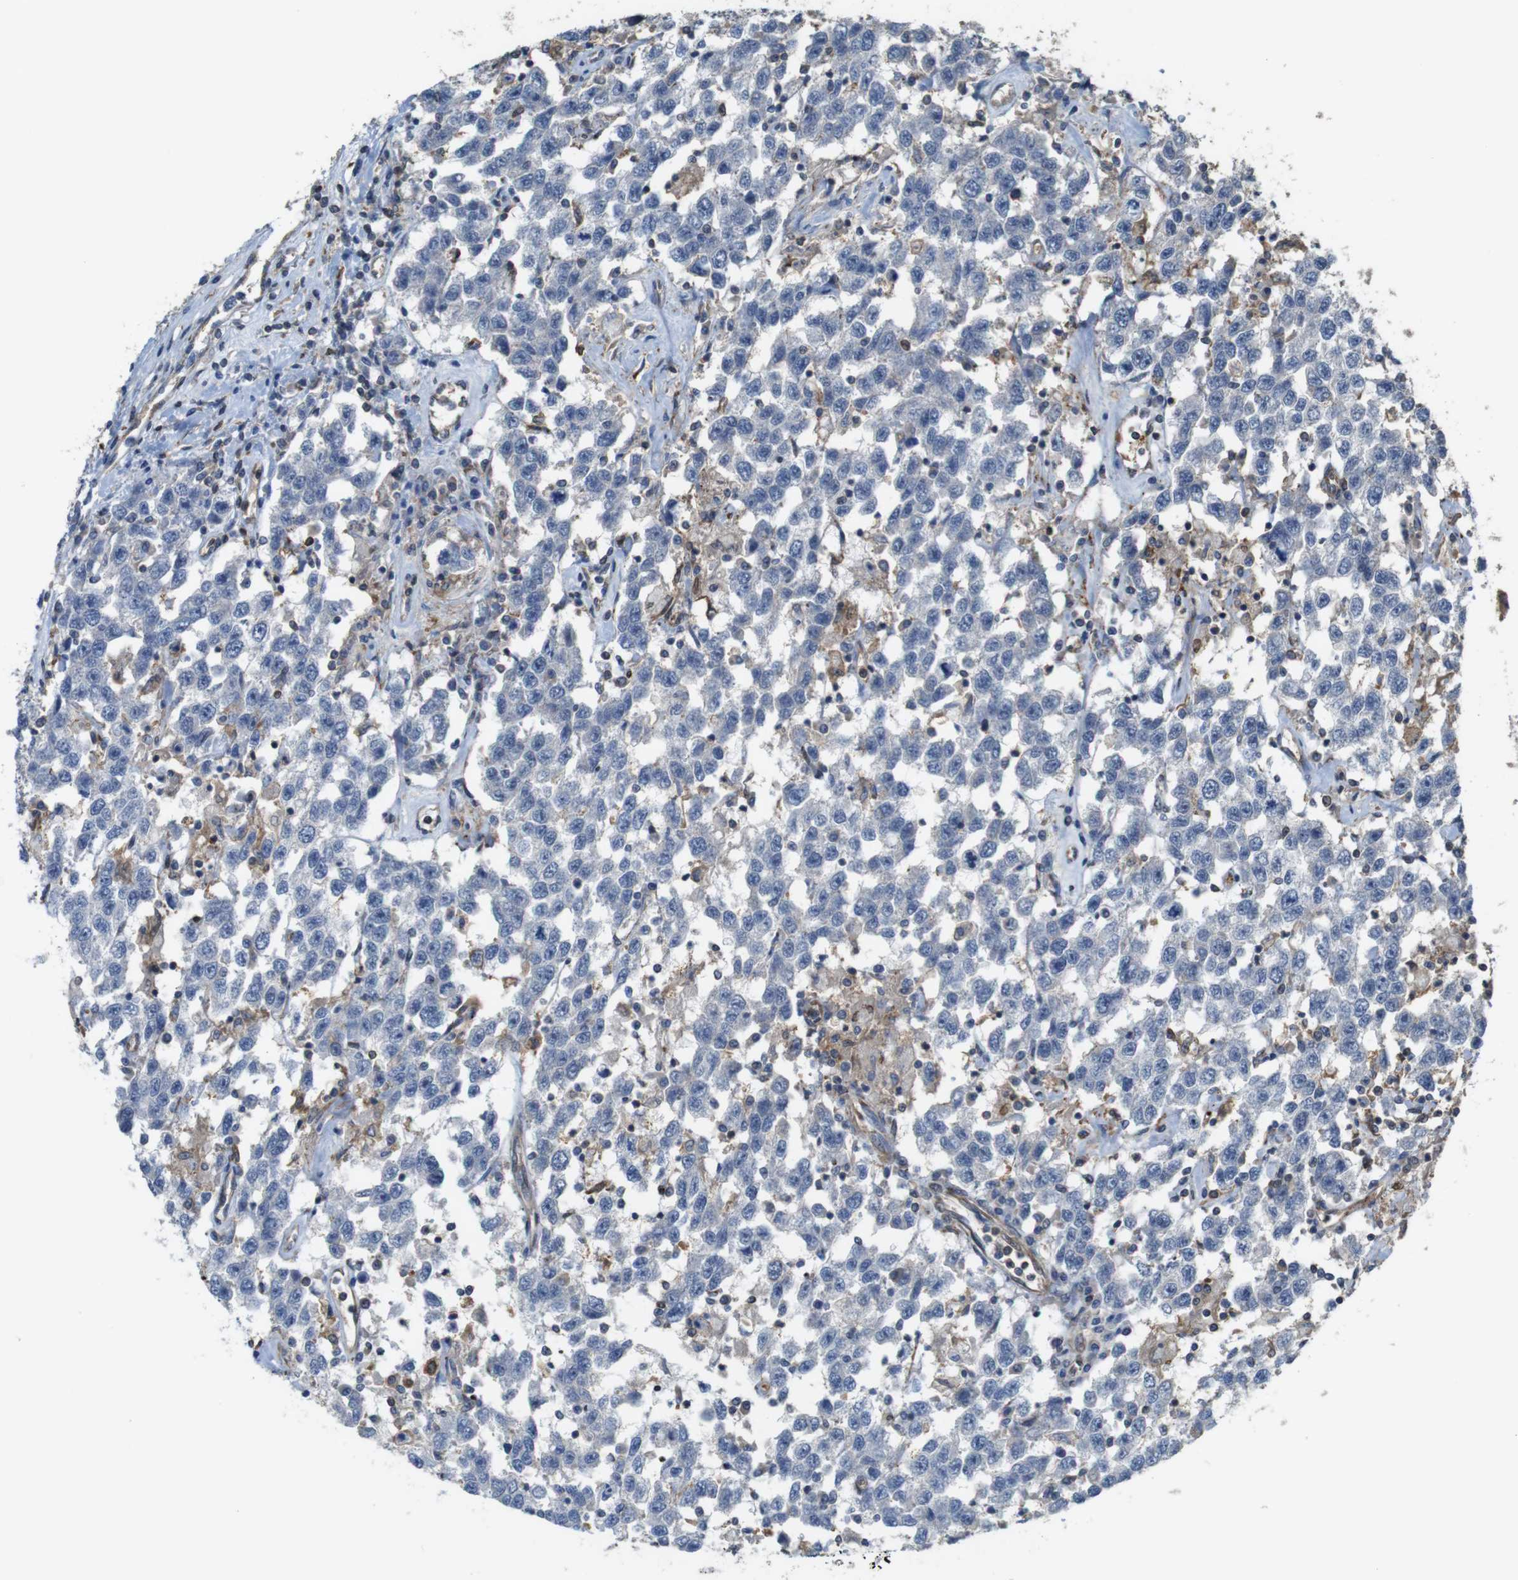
{"staining": {"intensity": "negative", "quantity": "none", "location": "none"}, "tissue": "testis cancer", "cell_type": "Tumor cells", "image_type": "cancer", "snomed": [{"axis": "morphology", "description": "Seminoma, NOS"}, {"axis": "topography", "description": "Testis"}], "caption": "The micrograph displays no significant staining in tumor cells of seminoma (testis).", "gene": "PCOLCE2", "patient": {"sex": "male", "age": 41}}